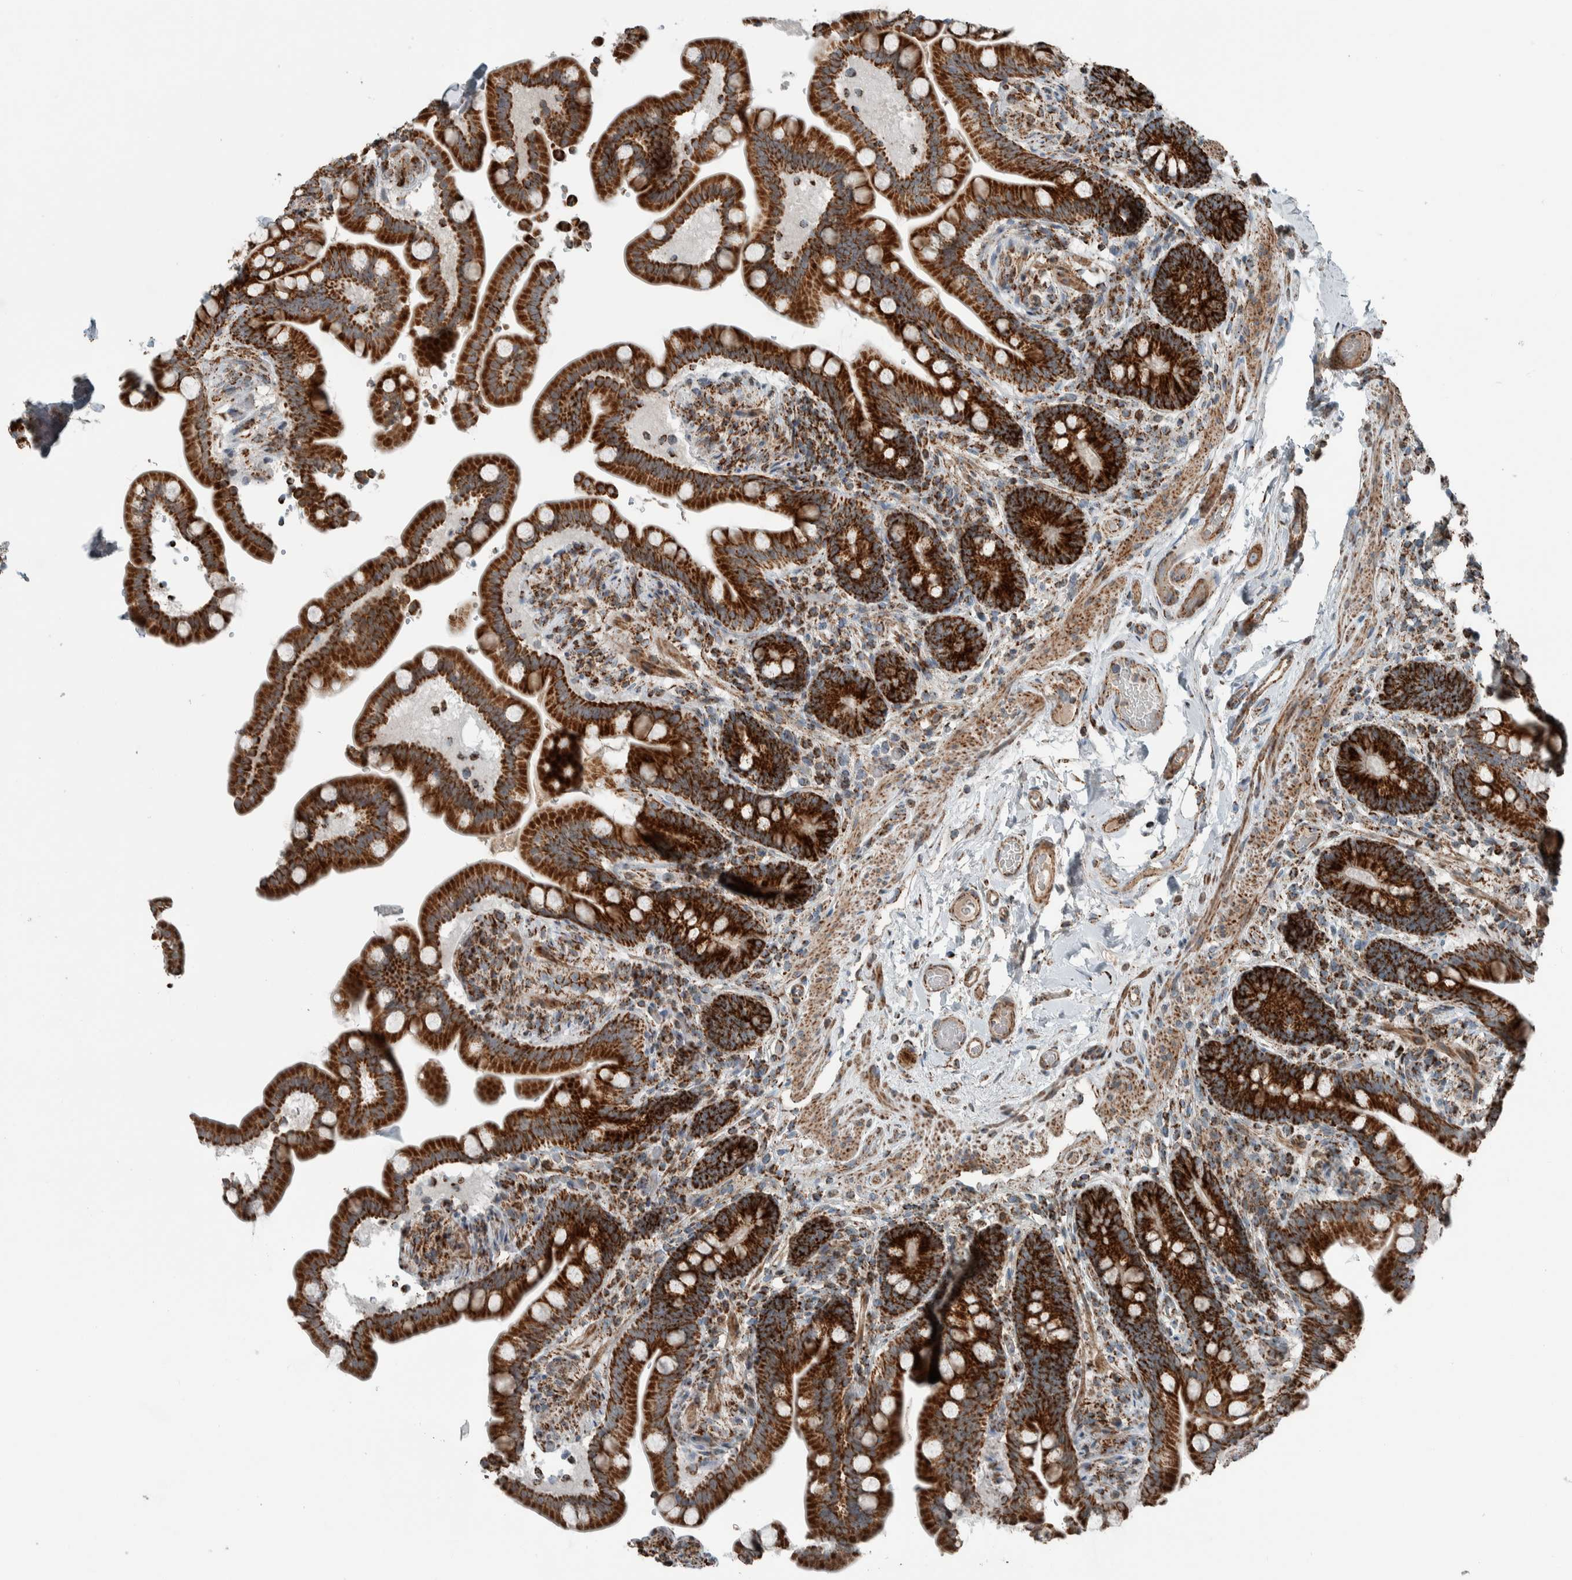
{"staining": {"intensity": "strong", "quantity": ">75%", "location": "cytoplasmic/membranous"}, "tissue": "colon", "cell_type": "Endothelial cells", "image_type": "normal", "snomed": [{"axis": "morphology", "description": "Normal tissue, NOS"}, {"axis": "topography", "description": "Smooth muscle"}, {"axis": "topography", "description": "Colon"}], "caption": "This is a histology image of immunohistochemistry (IHC) staining of unremarkable colon, which shows strong expression in the cytoplasmic/membranous of endothelial cells.", "gene": "CNTROB", "patient": {"sex": "male", "age": 73}}